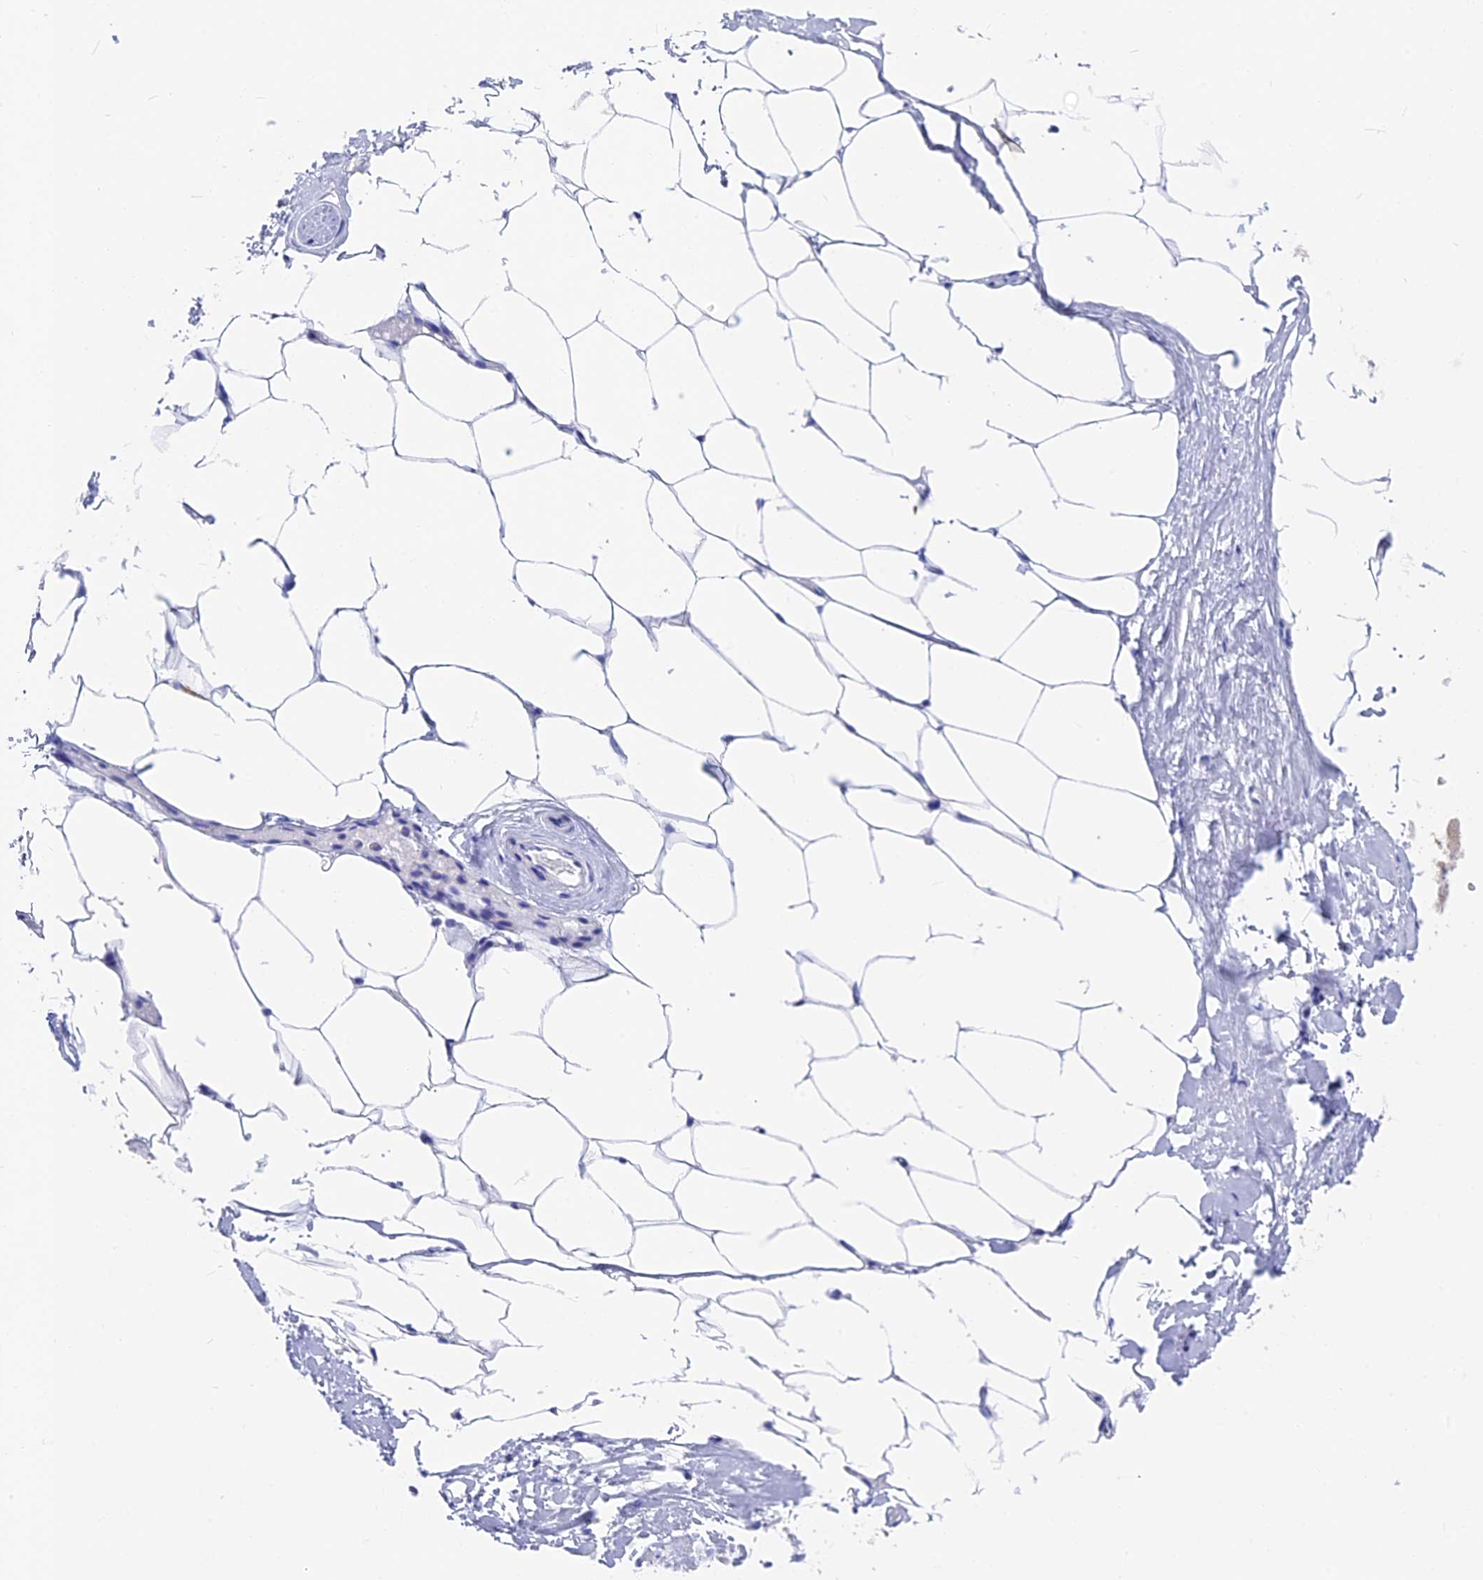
{"staining": {"intensity": "negative", "quantity": "none", "location": "none"}, "tissue": "adipose tissue", "cell_type": "Adipocytes", "image_type": "normal", "snomed": [{"axis": "morphology", "description": "Normal tissue, NOS"}, {"axis": "morphology", "description": "Adenocarcinoma, Low grade"}, {"axis": "topography", "description": "Prostate"}, {"axis": "topography", "description": "Peripheral nerve tissue"}], "caption": "Immunohistochemical staining of benign human adipose tissue displays no significant expression in adipocytes. (Immunohistochemistry, brightfield microscopy, high magnification).", "gene": "VPS33B", "patient": {"sex": "male", "age": 63}}